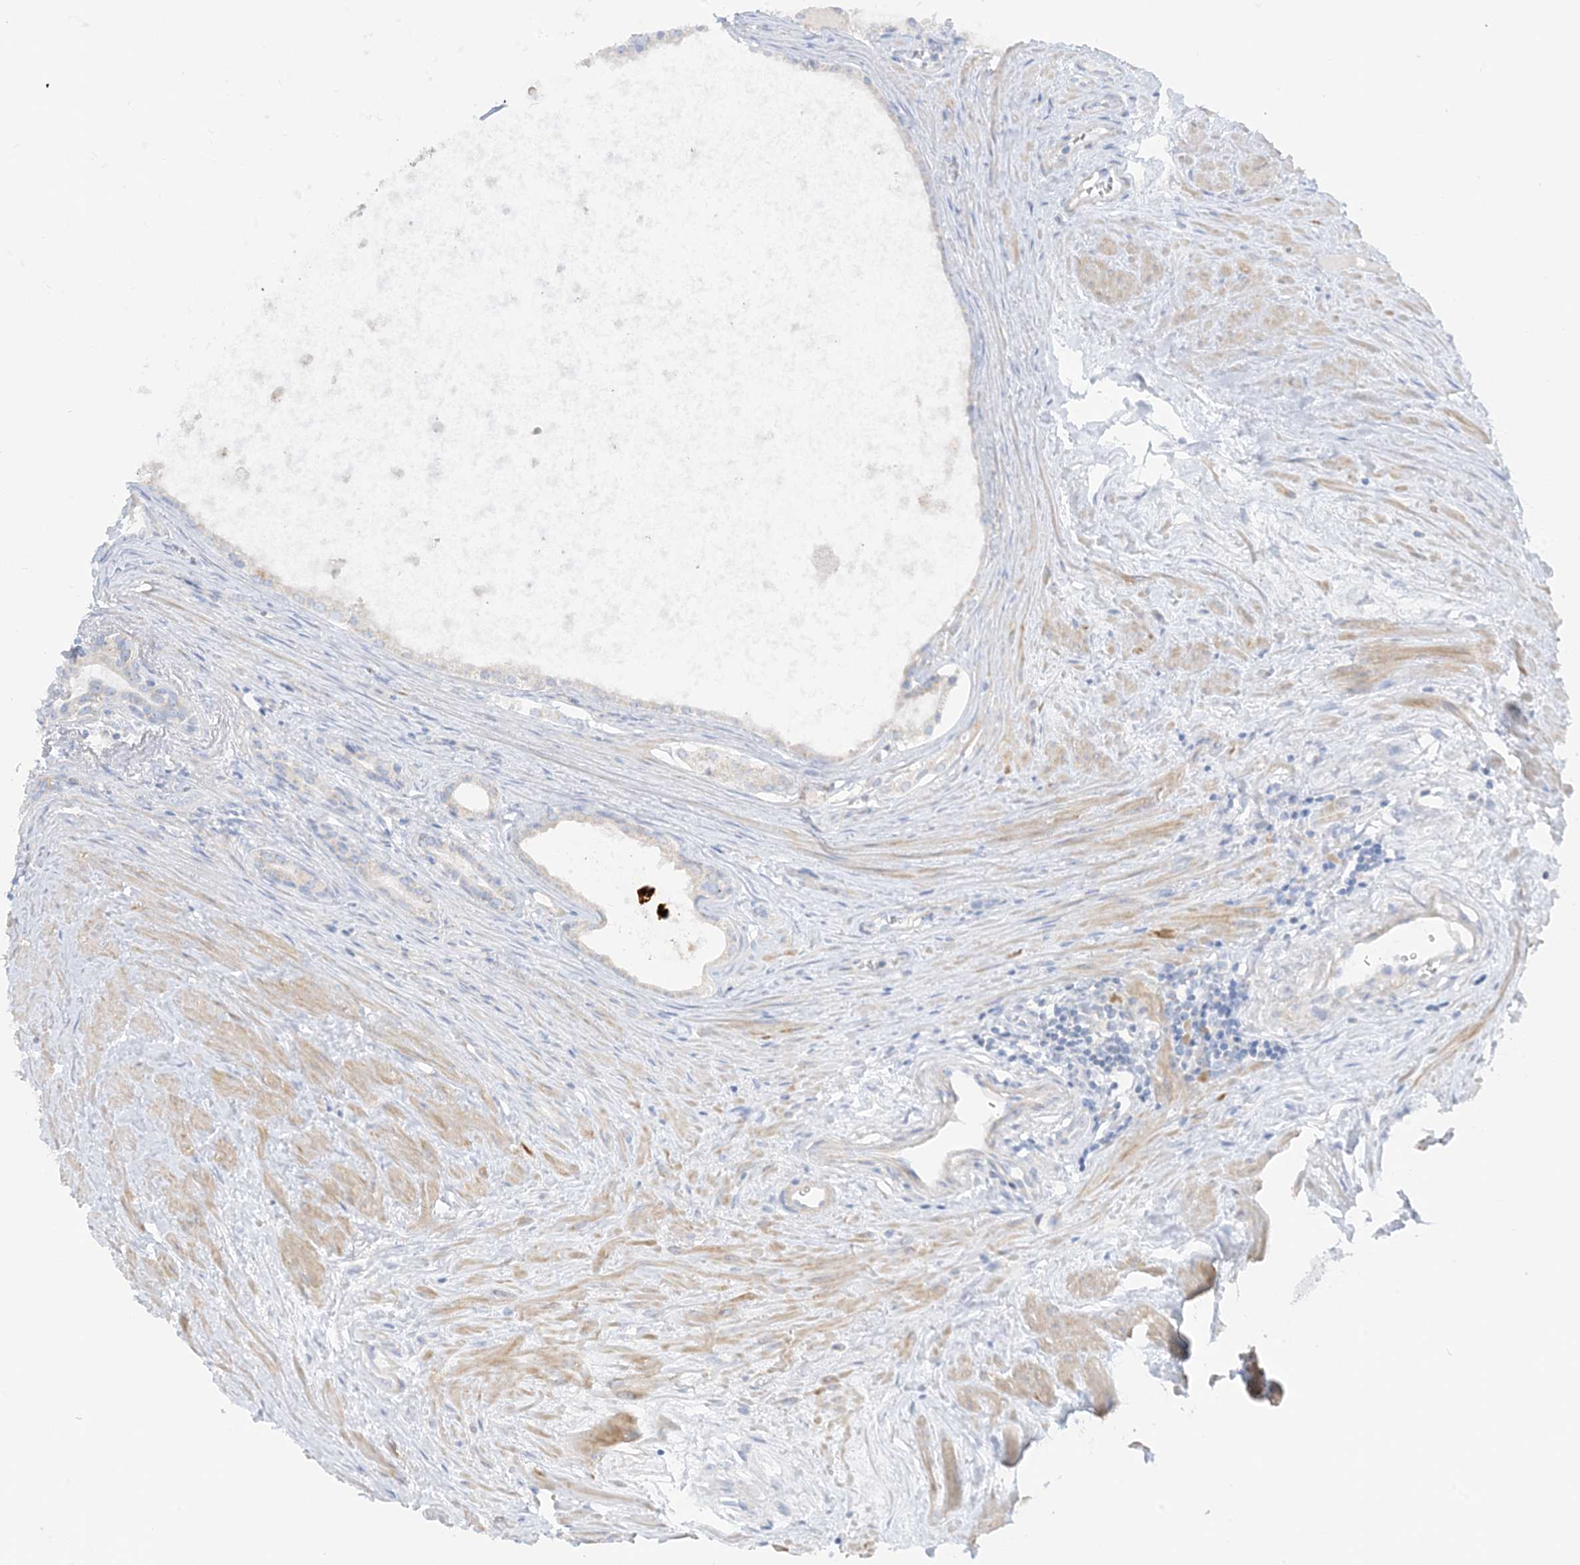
{"staining": {"intensity": "negative", "quantity": "none", "location": "none"}, "tissue": "prostate cancer", "cell_type": "Tumor cells", "image_type": "cancer", "snomed": [{"axis": "morphology", "description": "Adenocarcinoma, High grade"}, {"axis": "topography", "description": "Prostate"}], "caption": "High magnification brightfield microscopy of adenocarcinoma (high-grade) (prostate) stained with DAB (brown) and counterstained with hematoxylin (blue): tumor cells show no significant expression.", "gene": "SLC26A3", "patient": {"sex": "male", "age": 68}}